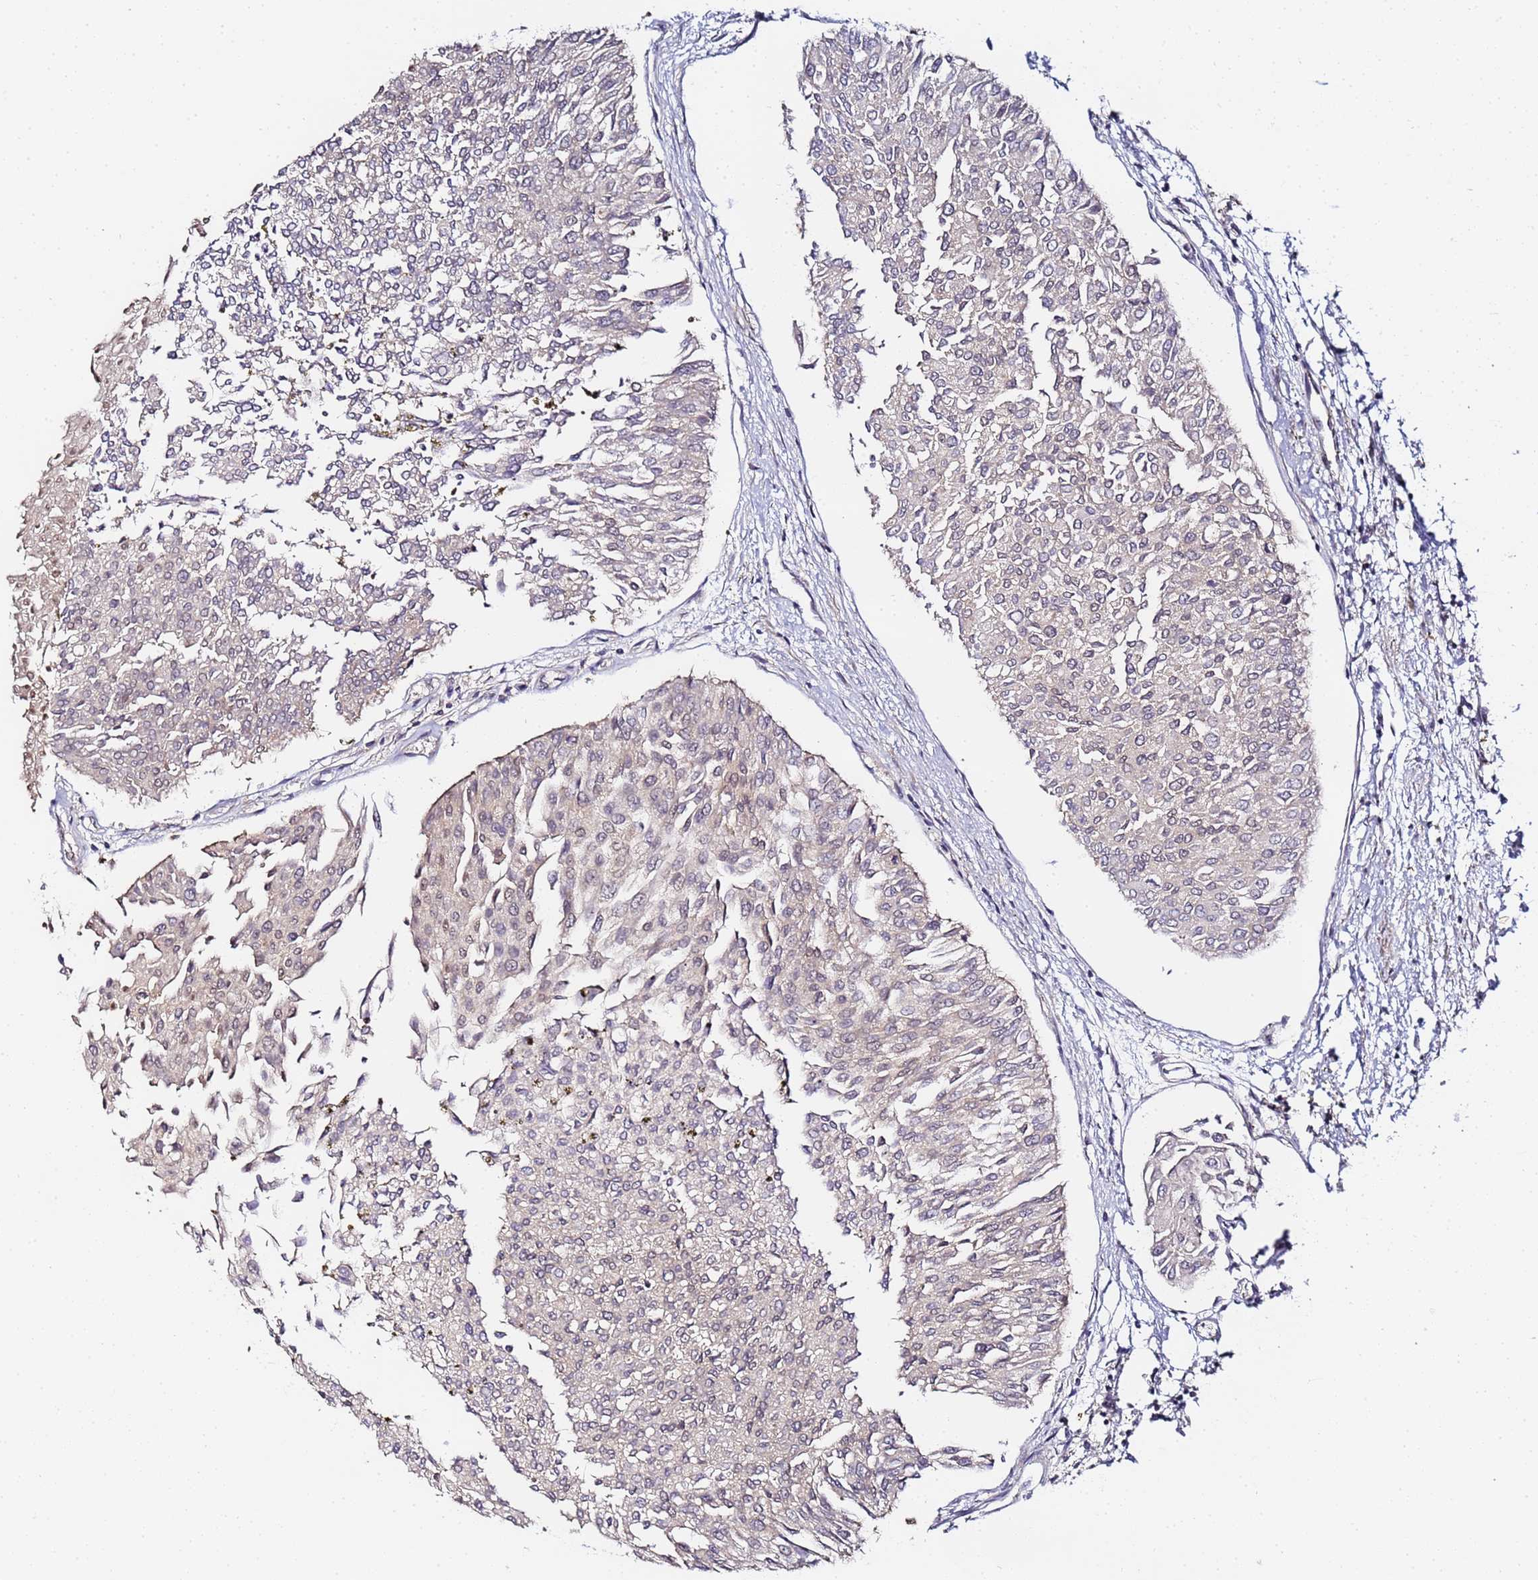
{"staining": {"intensity": "weak", "quantity": "<25%", "location": "nuclear"}, "tissue": "urothelial cancer", "cell_type": "Tumor cells", "image_type": "cancer", "snomed": [{"axis": "morphology", "description": "Urothelial carcinoma, Low grade"}, {"axis": "topography", "description": "Urinary bladder"}], "caption": "IHC image of neoplastic tissue: human urothelial carcinoma (low-grade) stained with DAB demonstrates no significant protein positivity in tumor cells.", "gene": "LSM3", "patient": {"sex": "male", "age": 67}}